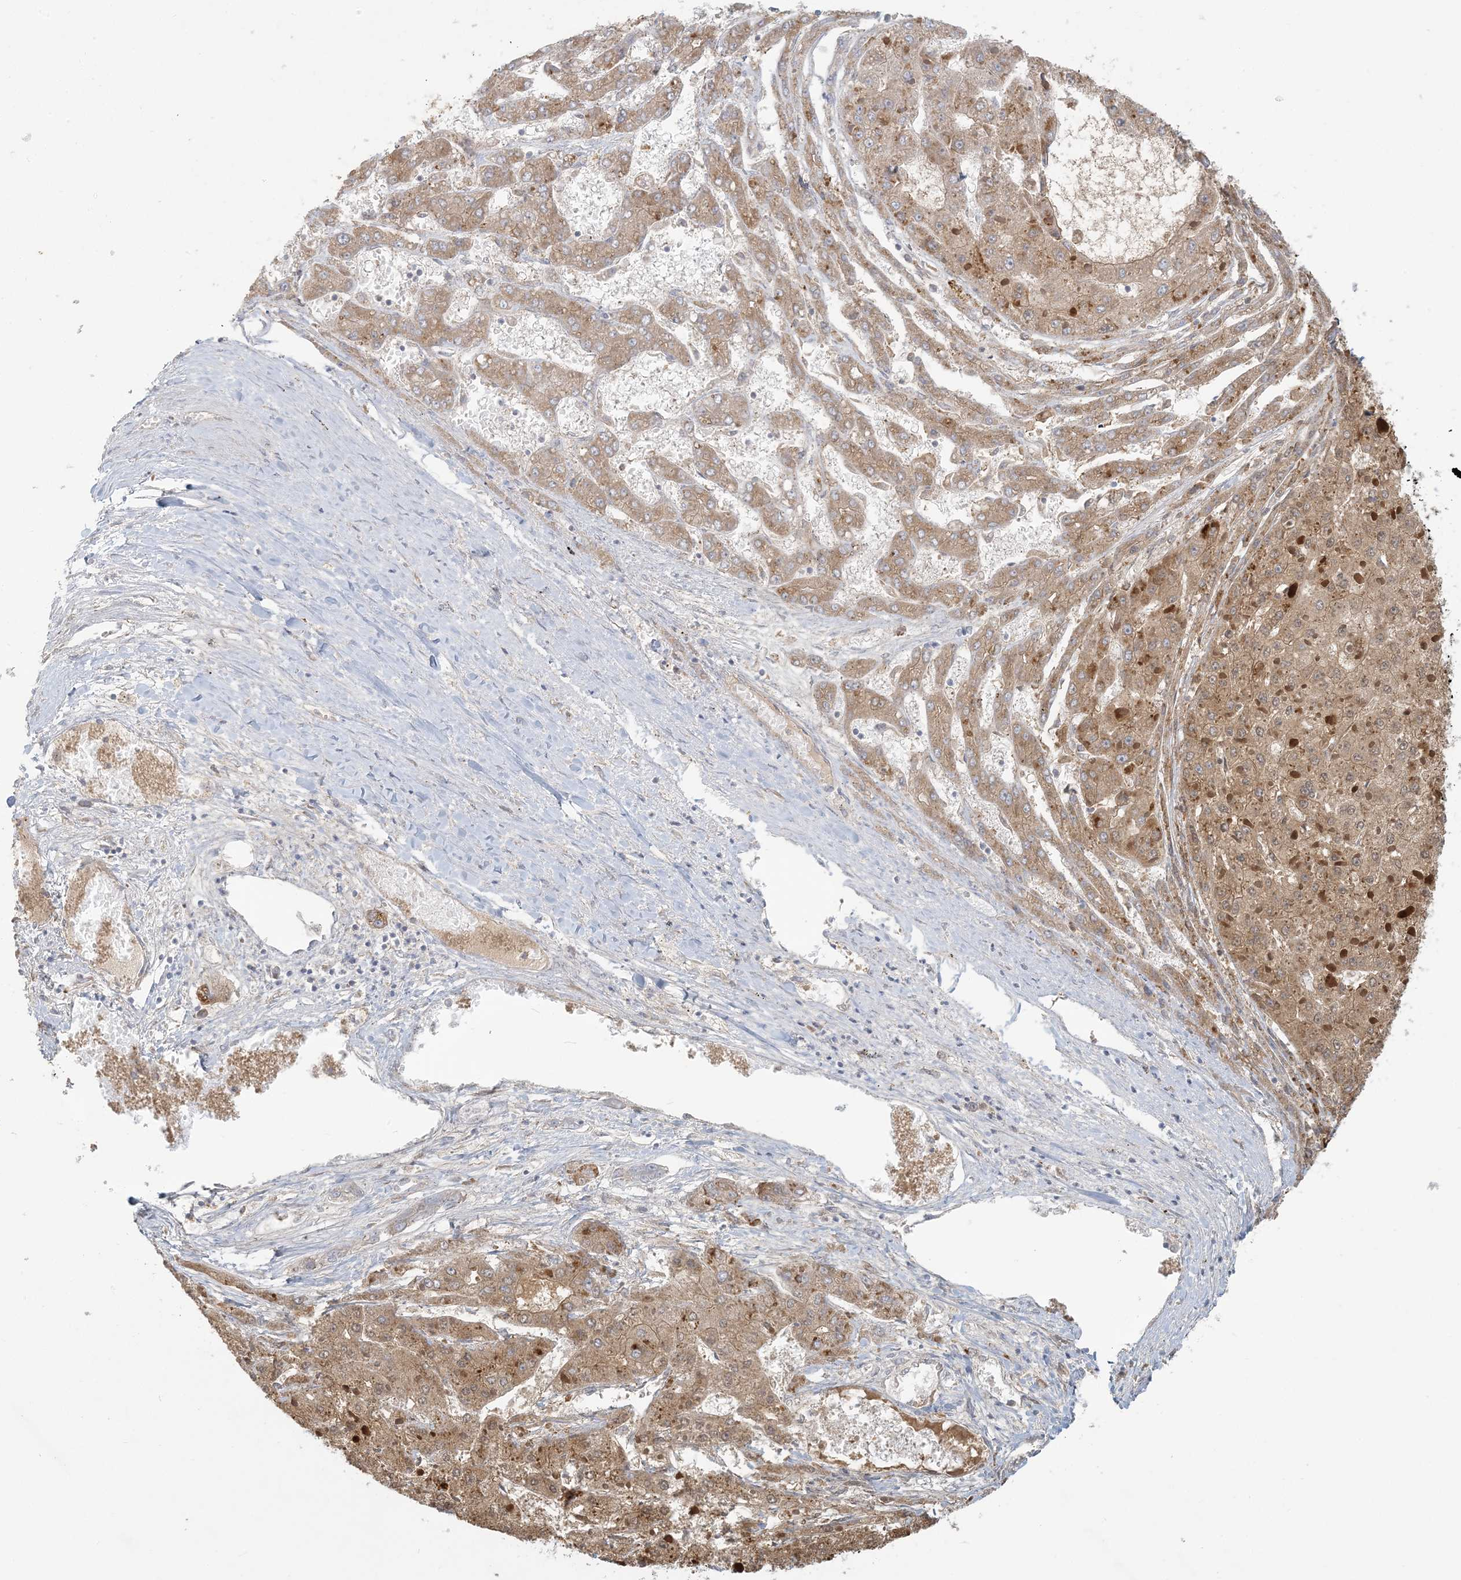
{"staining": {"intensity": "moderate", "quantity": ">75%", "location": "cytoplasmic/membranous"}, "tissue": "liver cancer", "cell_type": "Tumor cells", "image_type": "cancer", "snomed": [{"axis": "morphology", "description": "Carcinoma, Hepatocellular, NOS"}, {"axis": "topography", "description": "Liver"}], "caption": "This image reveals liver cancer stained with IHC to label a protein in brown. The cytoplasmic/membranous of tumor cells show moderate positivity for the protein. Nuclei are counter-stained blue.", "gene": "HACL1", "patient": {"sex": "female", "age": 73}}